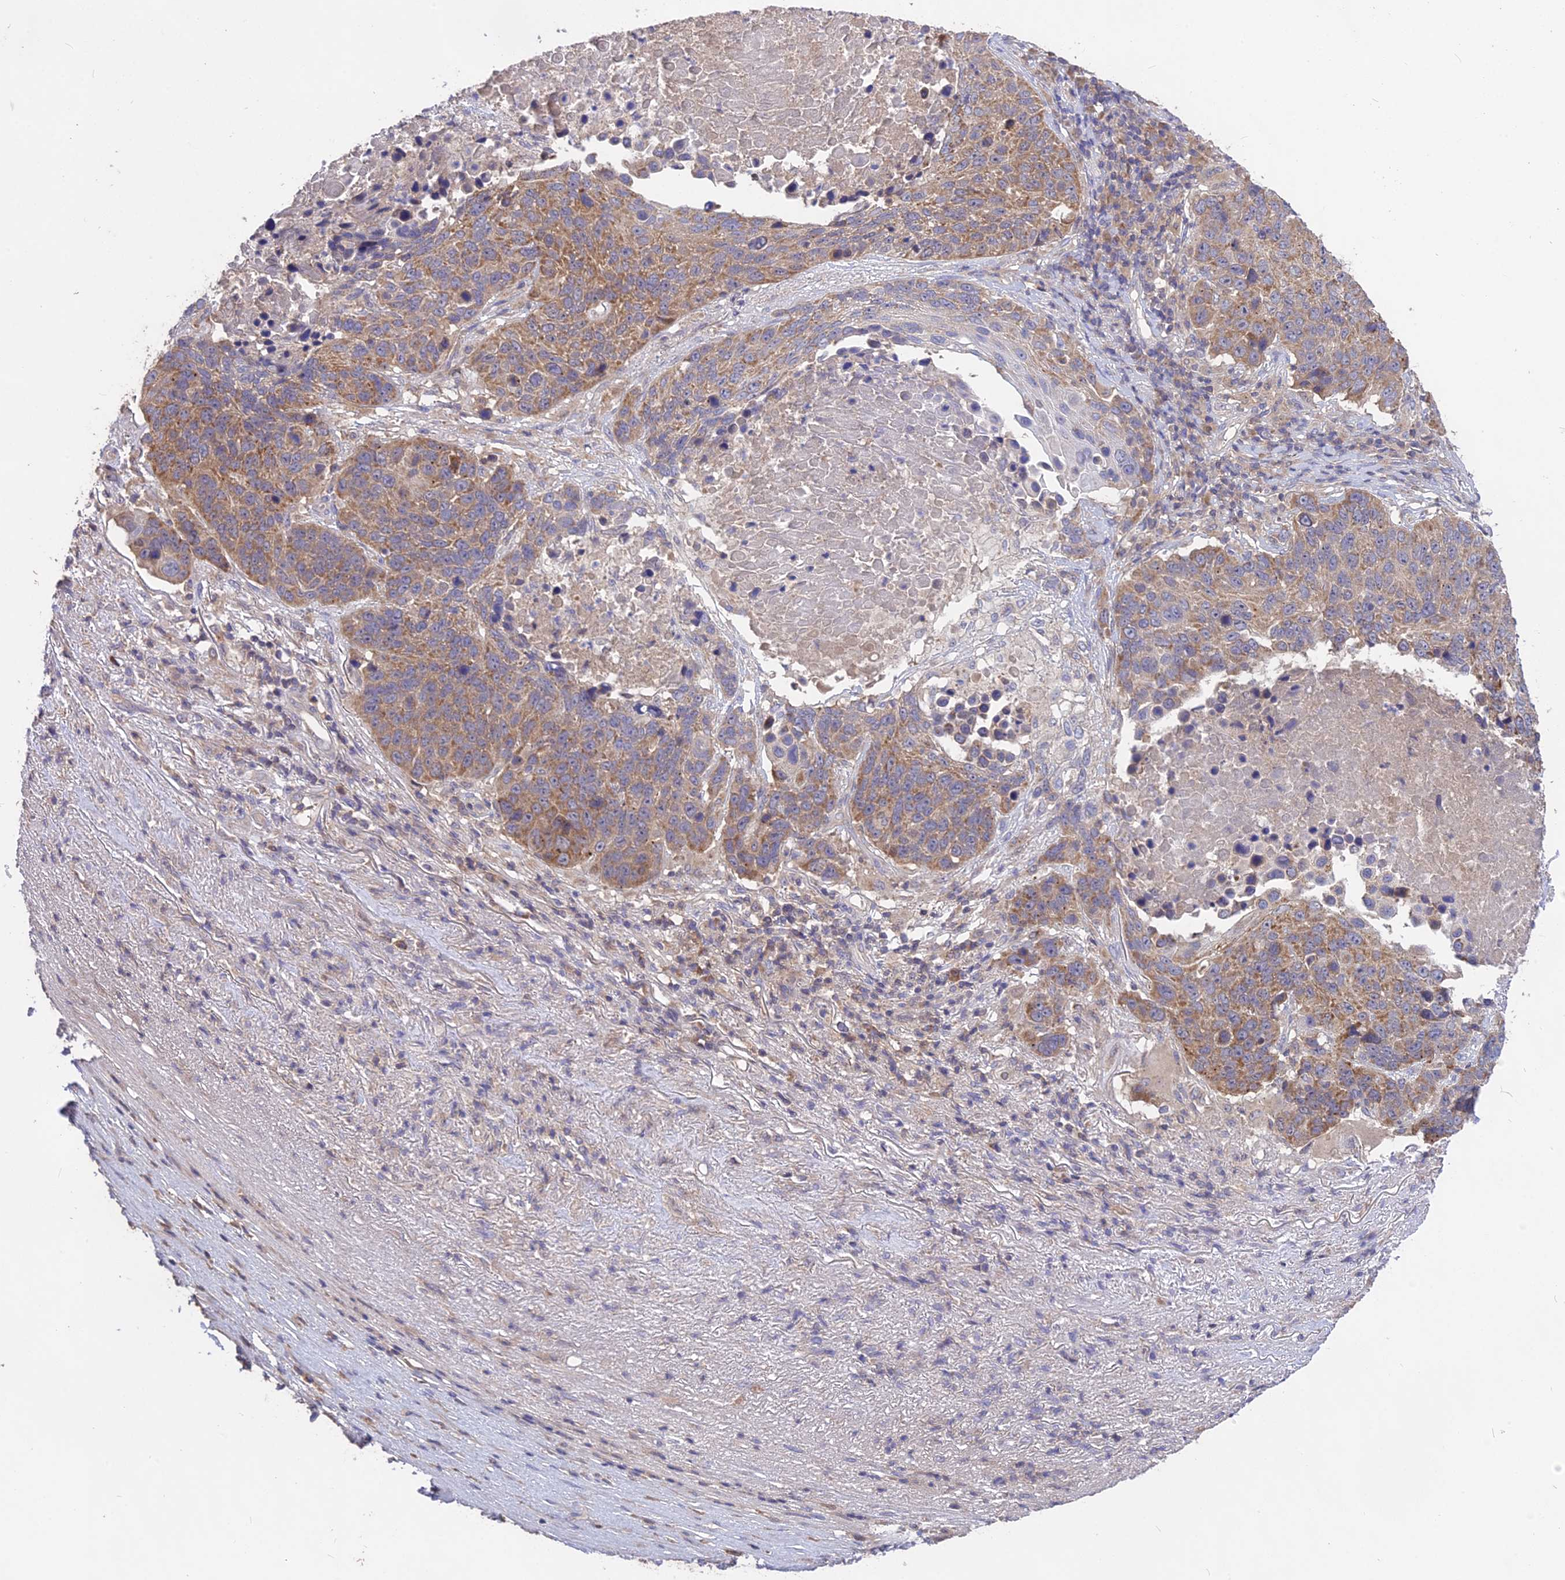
{"staining": {"intensity": "moderate", "quantity": ">75%", "location": "cytoplasmic/membranous"}, "tissue": "lung cancer", "cell_type": "Tumor cells", "image_type": "cancer", "snomed": [{"axis": "morphology", "description": "Normal tissue, NOS"}, {"axis": "morphology", "description": "Squamous cell carcinoma, NOS"}, {"axis": "topography", "description": "Lymph node"}, {"axis": "topography", "description": "Lung"}], "caption": "A brown stain shows moderate cytoplasmic/membranous positivity of a protein in lung squamous cell carcinoma tumor cells.", "gene": "NUDT8", "patient": {"sex": "male", "age": 66}}